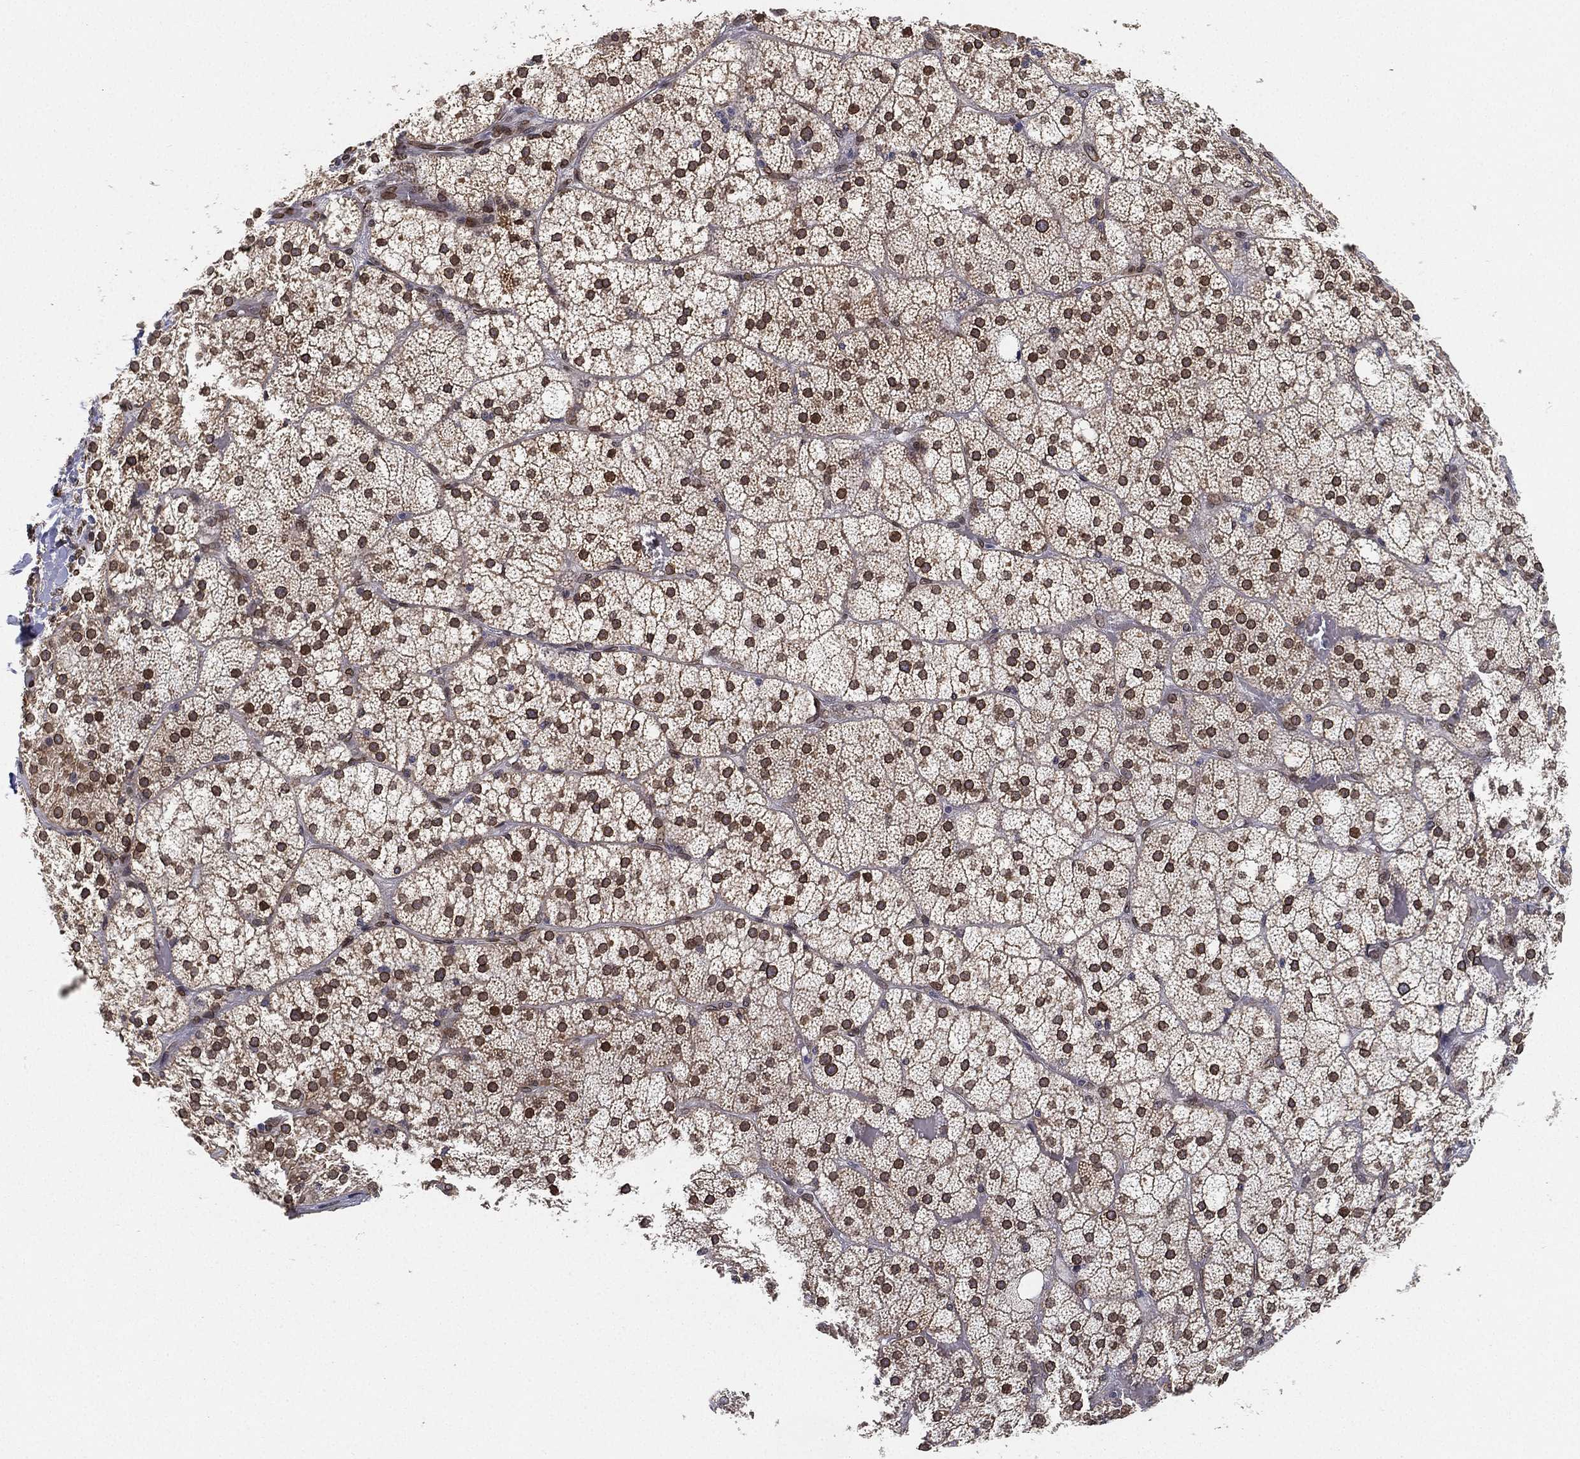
{"staining": {"intensity": "strong", "quantity": ">75%", "location": "cytoplasmic/membranous,nuclear"}, "tissue": "adrenal gland", "cell_type": "Glandular cells", "image_type": "normal", "snomed": [{"axis": "morphology", "description": "Normal tissue, NOS"}, {"axis": "topography", "description": "Adrenal gland"}], "caption": "Immunohistochemical staining of unremarkable adrenal gland exhibits strong cytoplasmic/membranous,nuclear protein positivity in about >75% of glandular cells.", "gene": "PALB2", "patient": {"sex": "male", "age": 53}}